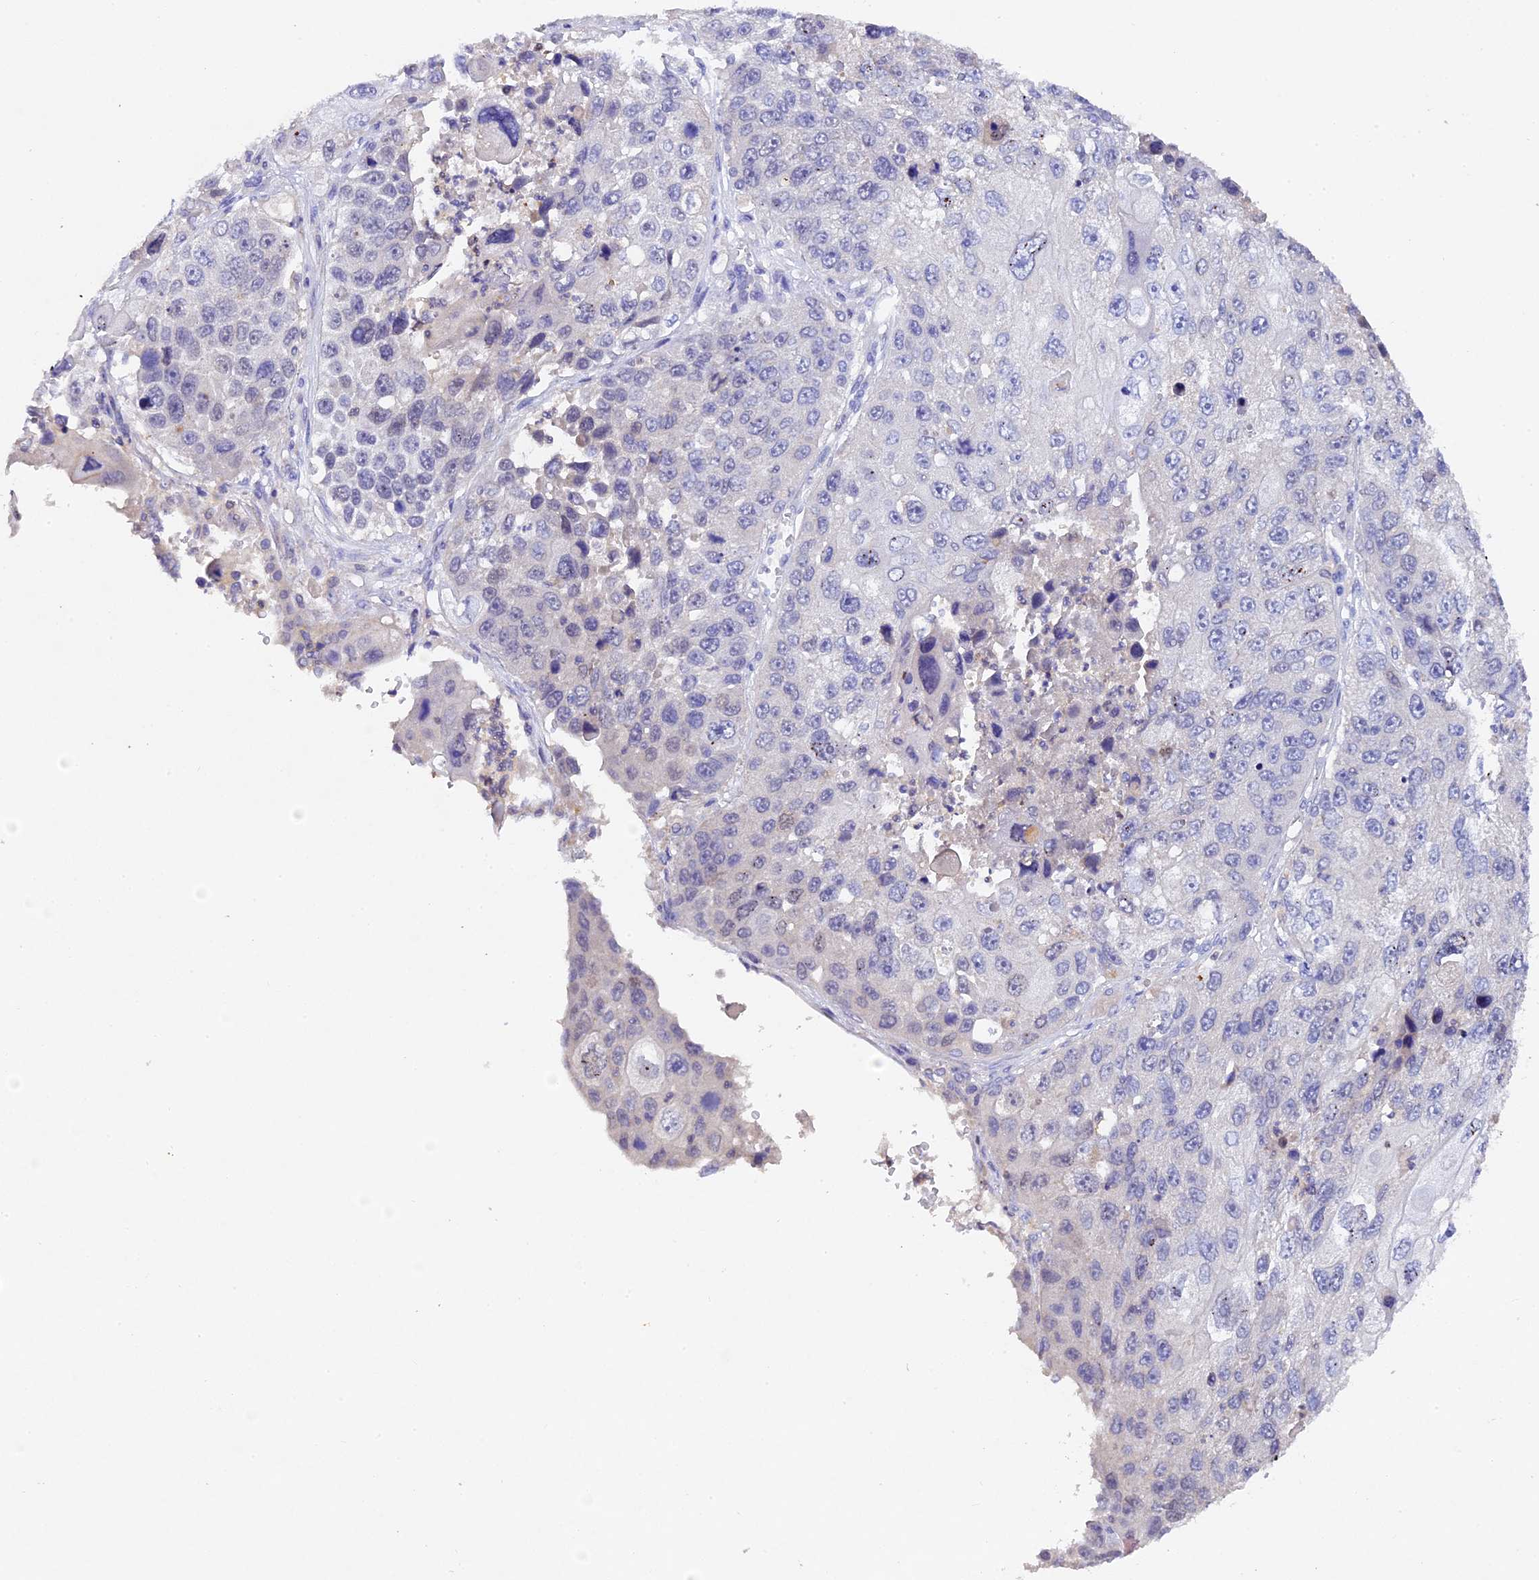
{"staining": {"intensity": "negative", "quantity": "none", "location": "none"}, "tissue": "lung cancer", "cell_type": "Tumor cells", "image_type": "cancer", "snomed": [{"axis": "morphology", "description": "Squamous cell carcinoma, NOS"}, {"axis": "topography", "description": "Lung"}], "caption": "DAB (3,3'-diaminobenzidine) immunohistochemical staining of lung cancer displays no significant expression in tumor cells.", "gene": "TGDS", "patient": {"sex": "male", "age": 61}}